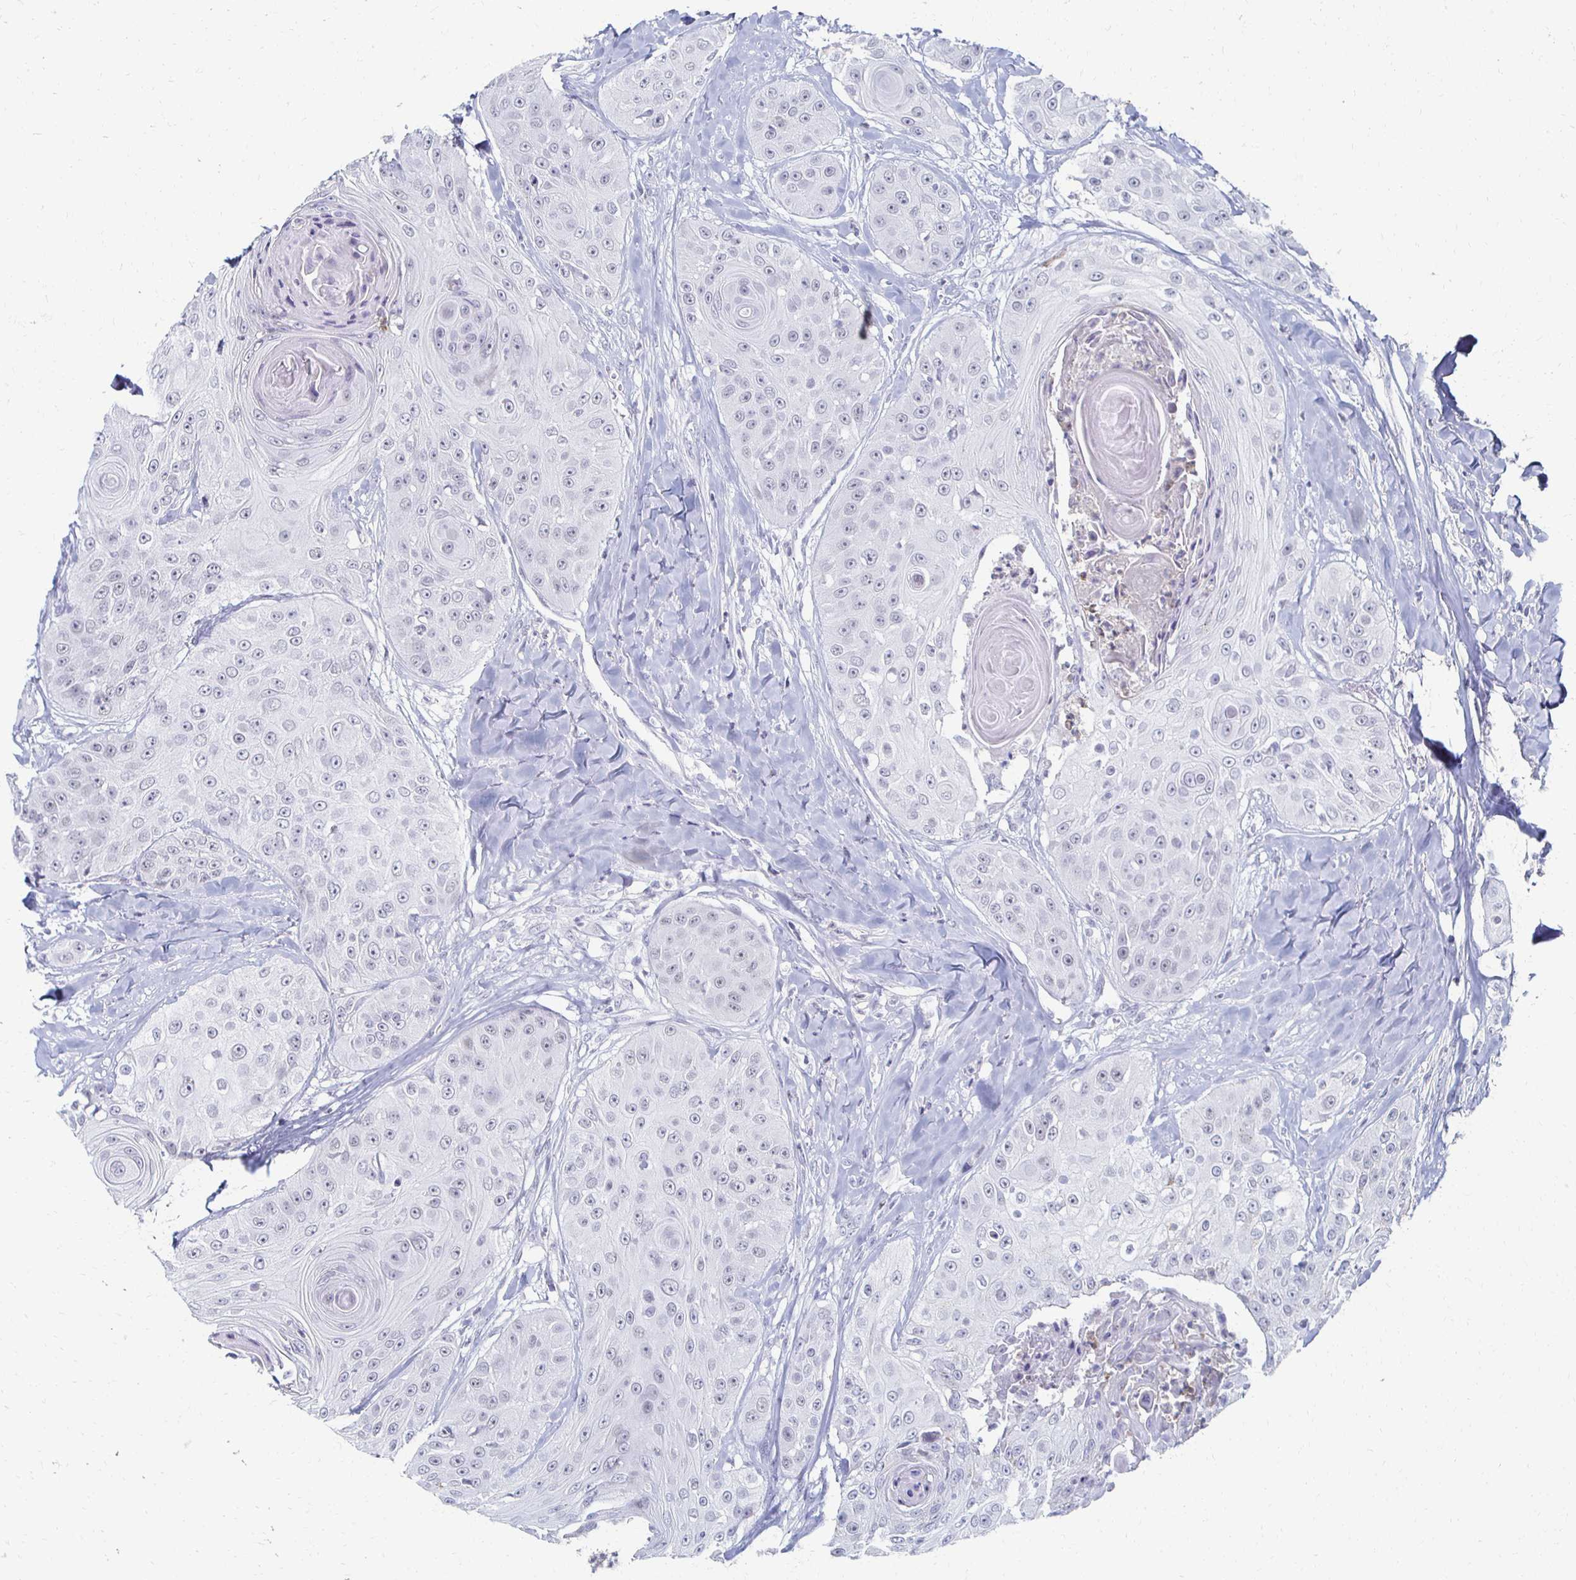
{"staining": {"intensity": "negative", "quantity": "none", "location": "none"}, "tissue": "head and neck cancer", "cell_type": "Tumor cells", "image_type": "cancer", "snomed": [{"axis": "morphology", "description": "Squamous cell carcinoma, NOS"}, {"axis": "topography", "description": "Head-Neck"}], "caption": "IHC of human squamous cell carcinoma (head and neck) shows no positivity in tumor cells.", "gene": "CXCR2", "patient": {"sex": "male", "age": 83}}